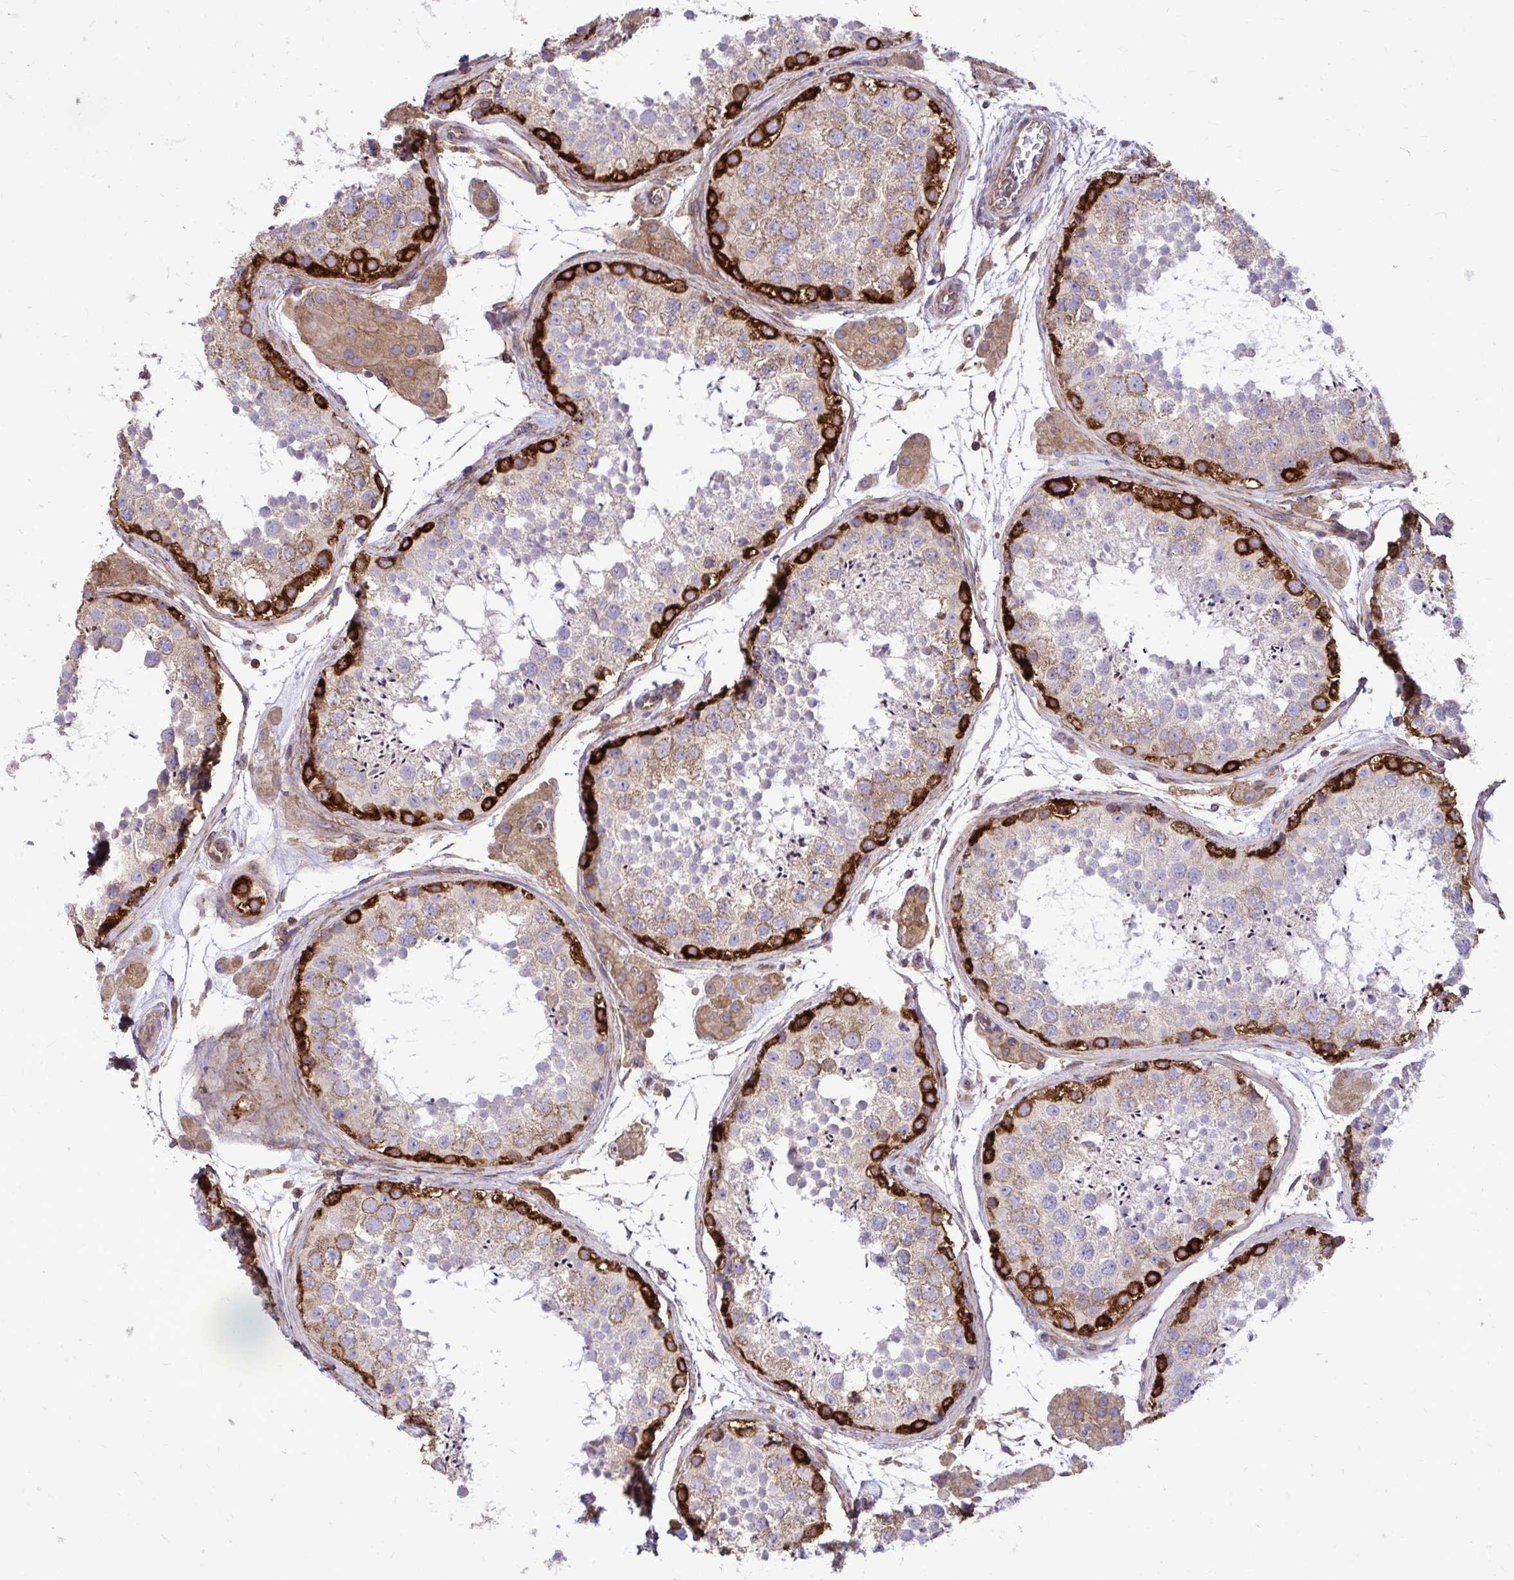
{"staining": {"intensity": "strong", "quantity": "<25%", "location": "cytoplasmic/membranous"}, "tissue": "testis", "cell_type": "Cells in seminiferous ducts", "image_type": "normal", "snomed": [{"axis": "morphology", "description": "Normal tissue, NOS"}, {"axis": "topography", "description": "Testis"}], "caption": "Protein expression analysis of unremarkable testis shows strong cytoplasmic/membranous expression in approximately <25% of cells in seminiferous ducts.", "gene": "FMR1", "patient": {"sex": "male", "age": 41}}